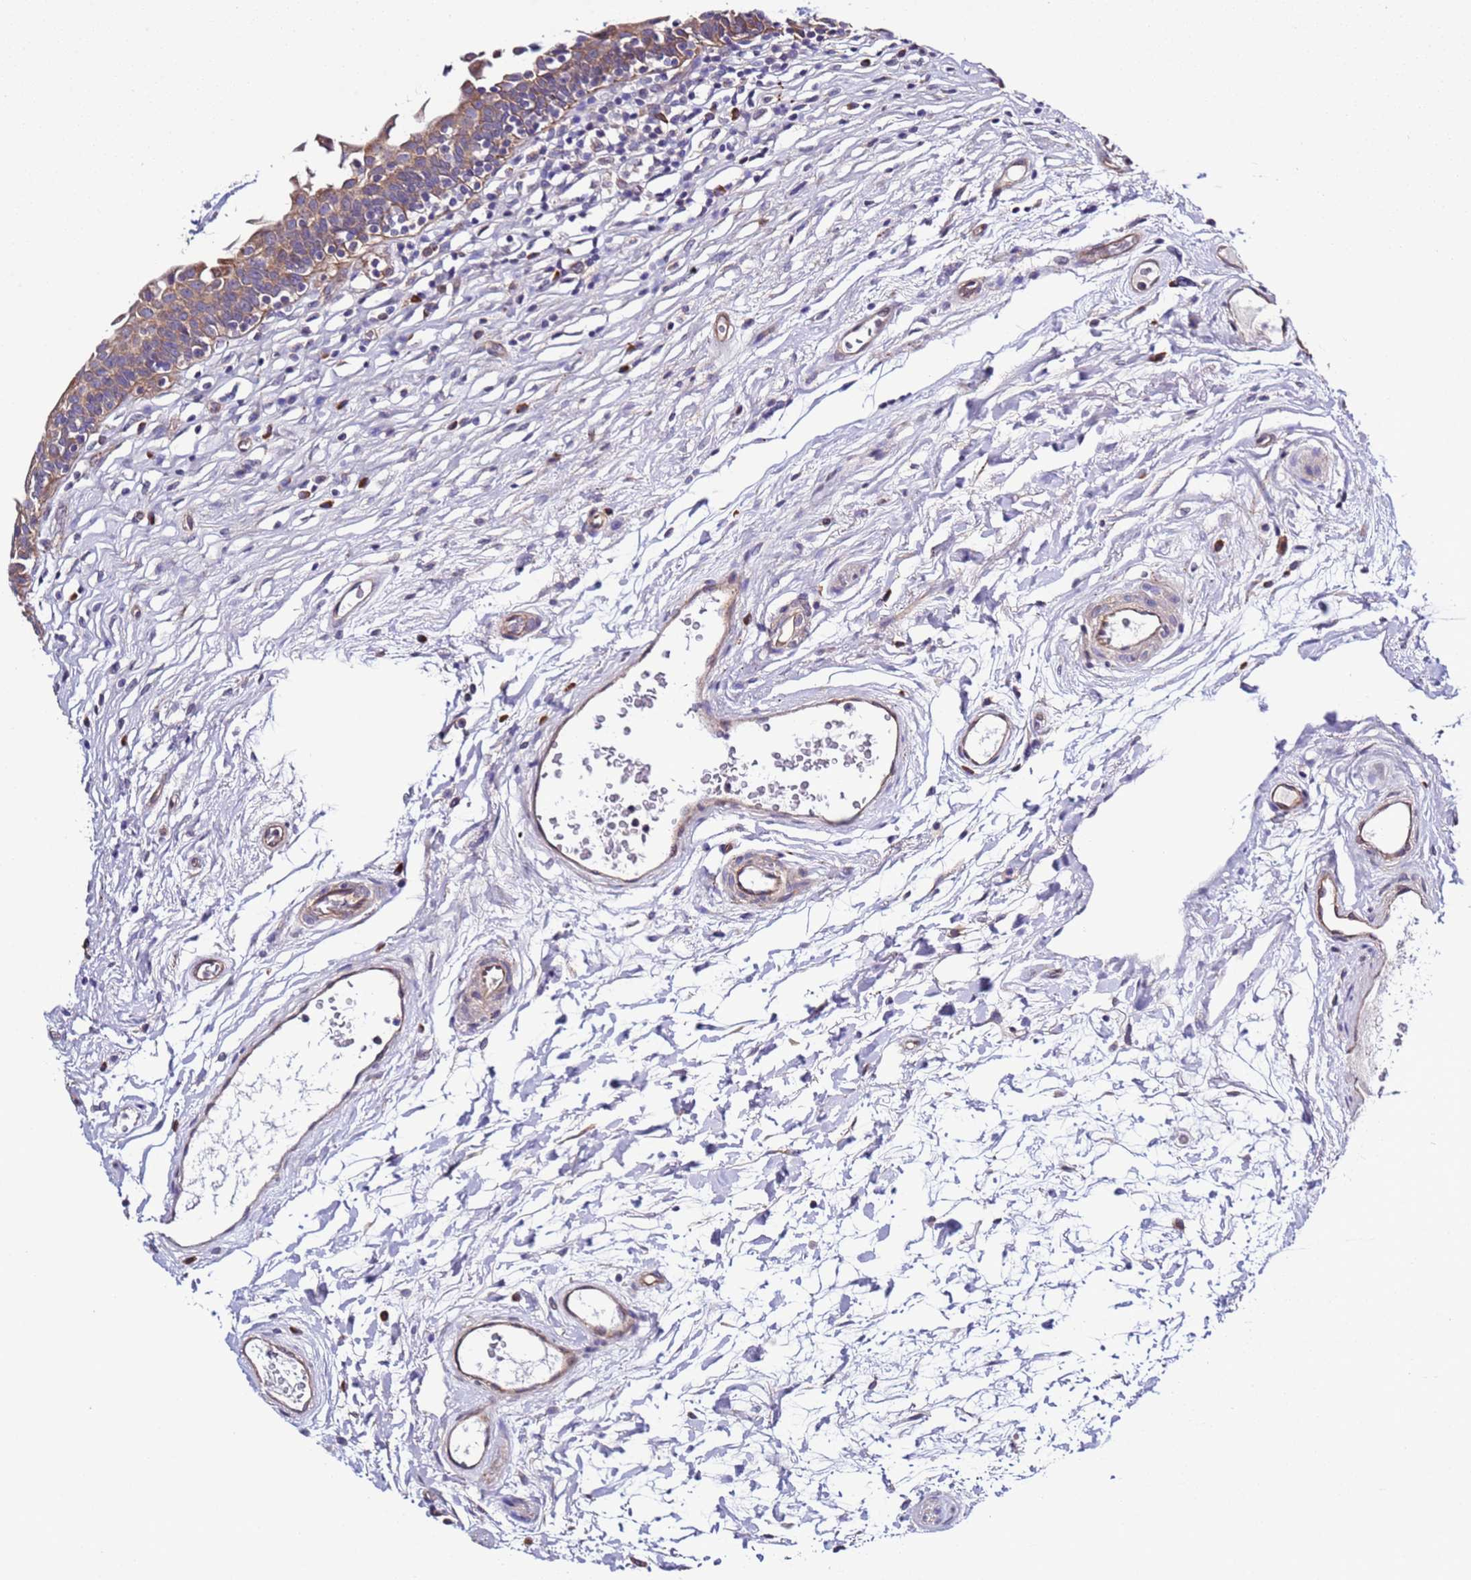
{"staining": {"intensity": "weak", "quantity": ">75%", "location": "cytoplasmic/membranous"}, "tissue": "urinary bladder", "cell_type": "Urothelial cells", "image_type": "normal", "snomed": [{"axis": "morphology", "description": "Normal tissue, NOS"}, {"axis": "topography", "description": "Urinary bladder"}], "caption": "The photomicrograph shows immunohistochemical staining of benign urinary bladder. There is weak cytoplasmic/membranous expression is appreciated in about >75% of urothelial cells. The staining is performed using DAB (3,3'-diaminobenzidine) brown chromogen to label protein expression. The nuclei are counter-stained blue using hematoxylin.", "gene": "SPCS1", "patient": {"sex": "male", "age": 83}}